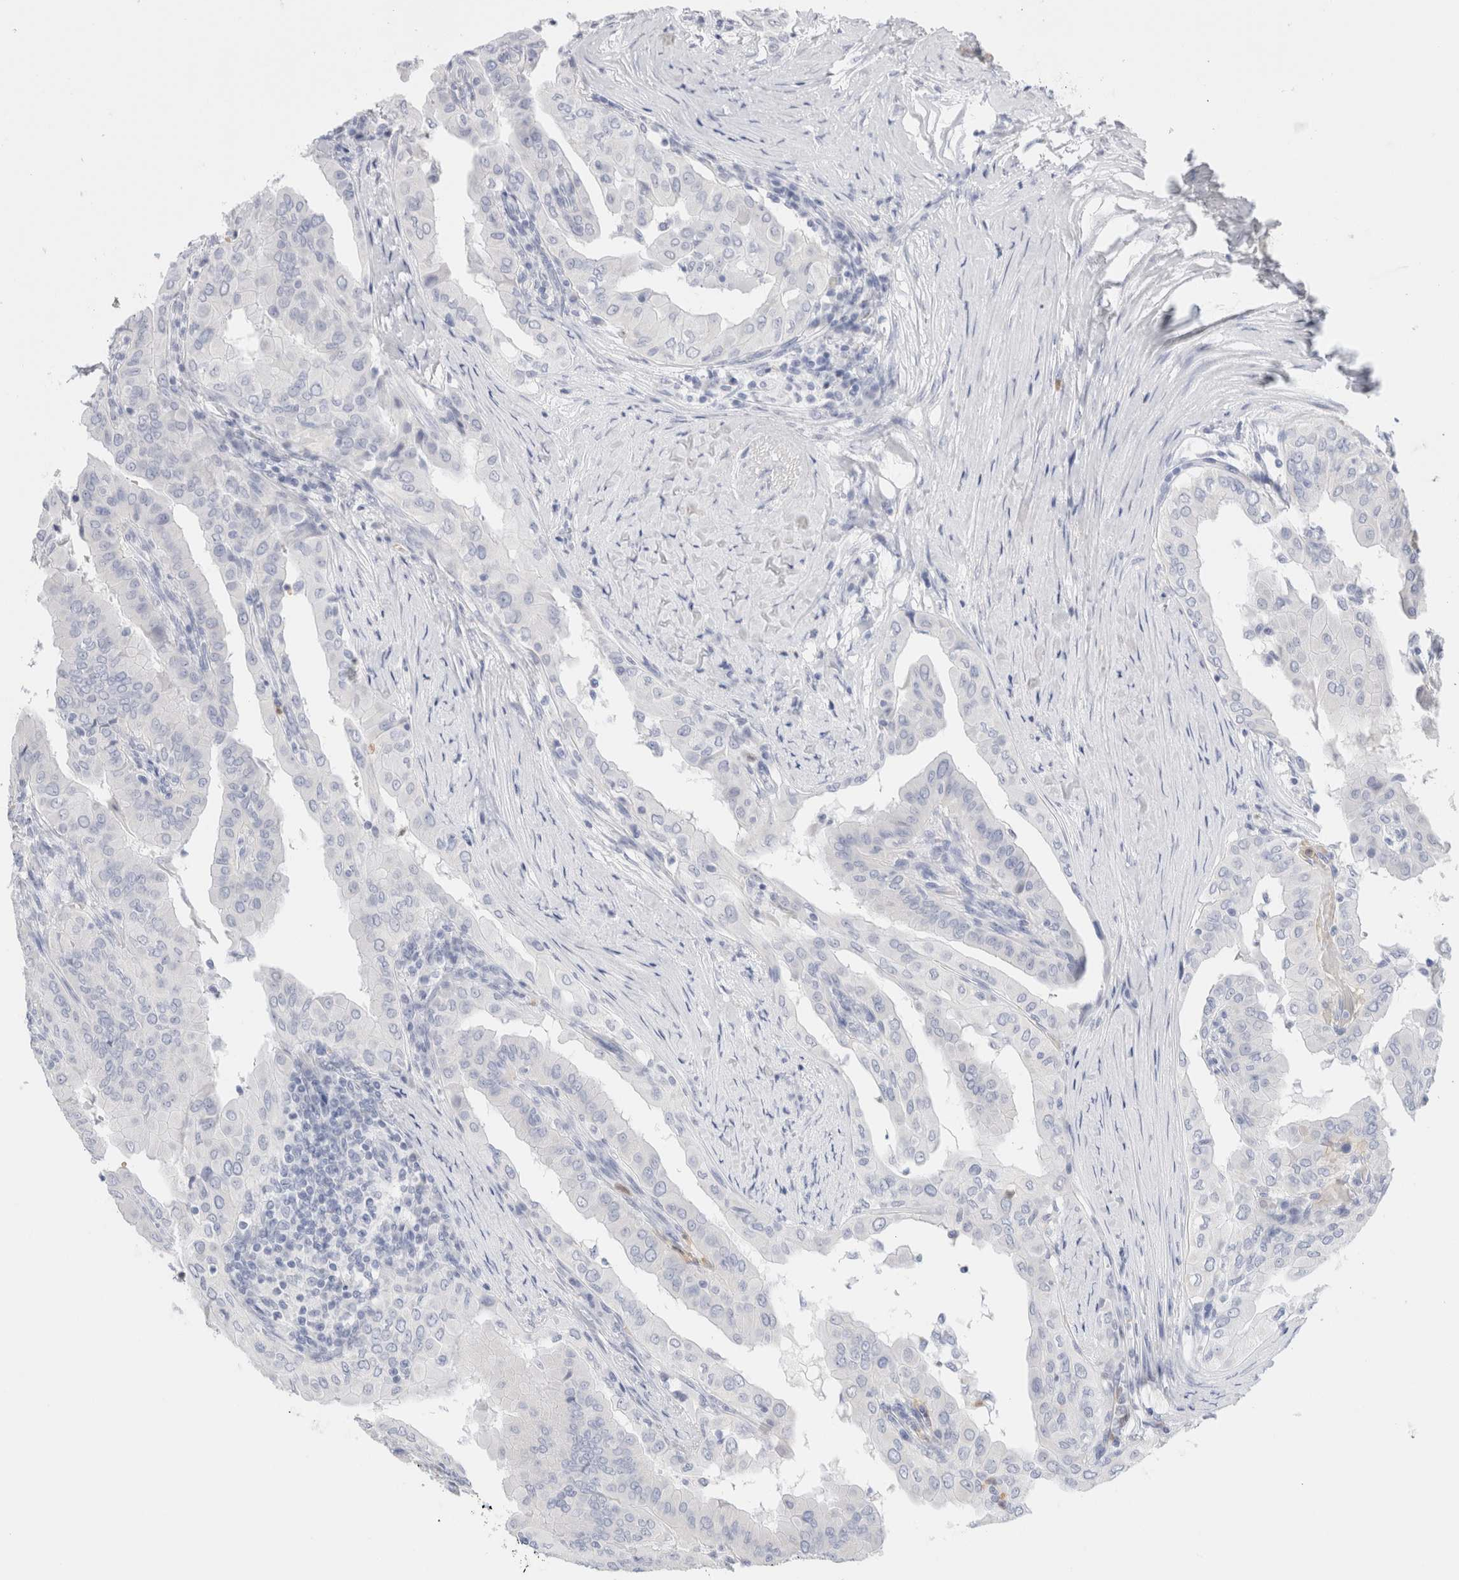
{"staining": {"intensity": "negative", "quantity": "none", "location": "none"}, "tissue": "thyroid cancer", "cell_type": "Tumor cells", "image_type": "cancer", "snomed": [{"axis": "morphology", "description": "Papillary adenocarcinoma, NOS"}, {"axis": "topography", "description": "Thyroid gland"}], "caption": "A photomicrograph of papillary adenocarcinoma (thyroid) stained for a protein exhibits no brown staining in tumor cells.", "gene": "ARG1", "patient": {"sex": "male", "age": 33}}